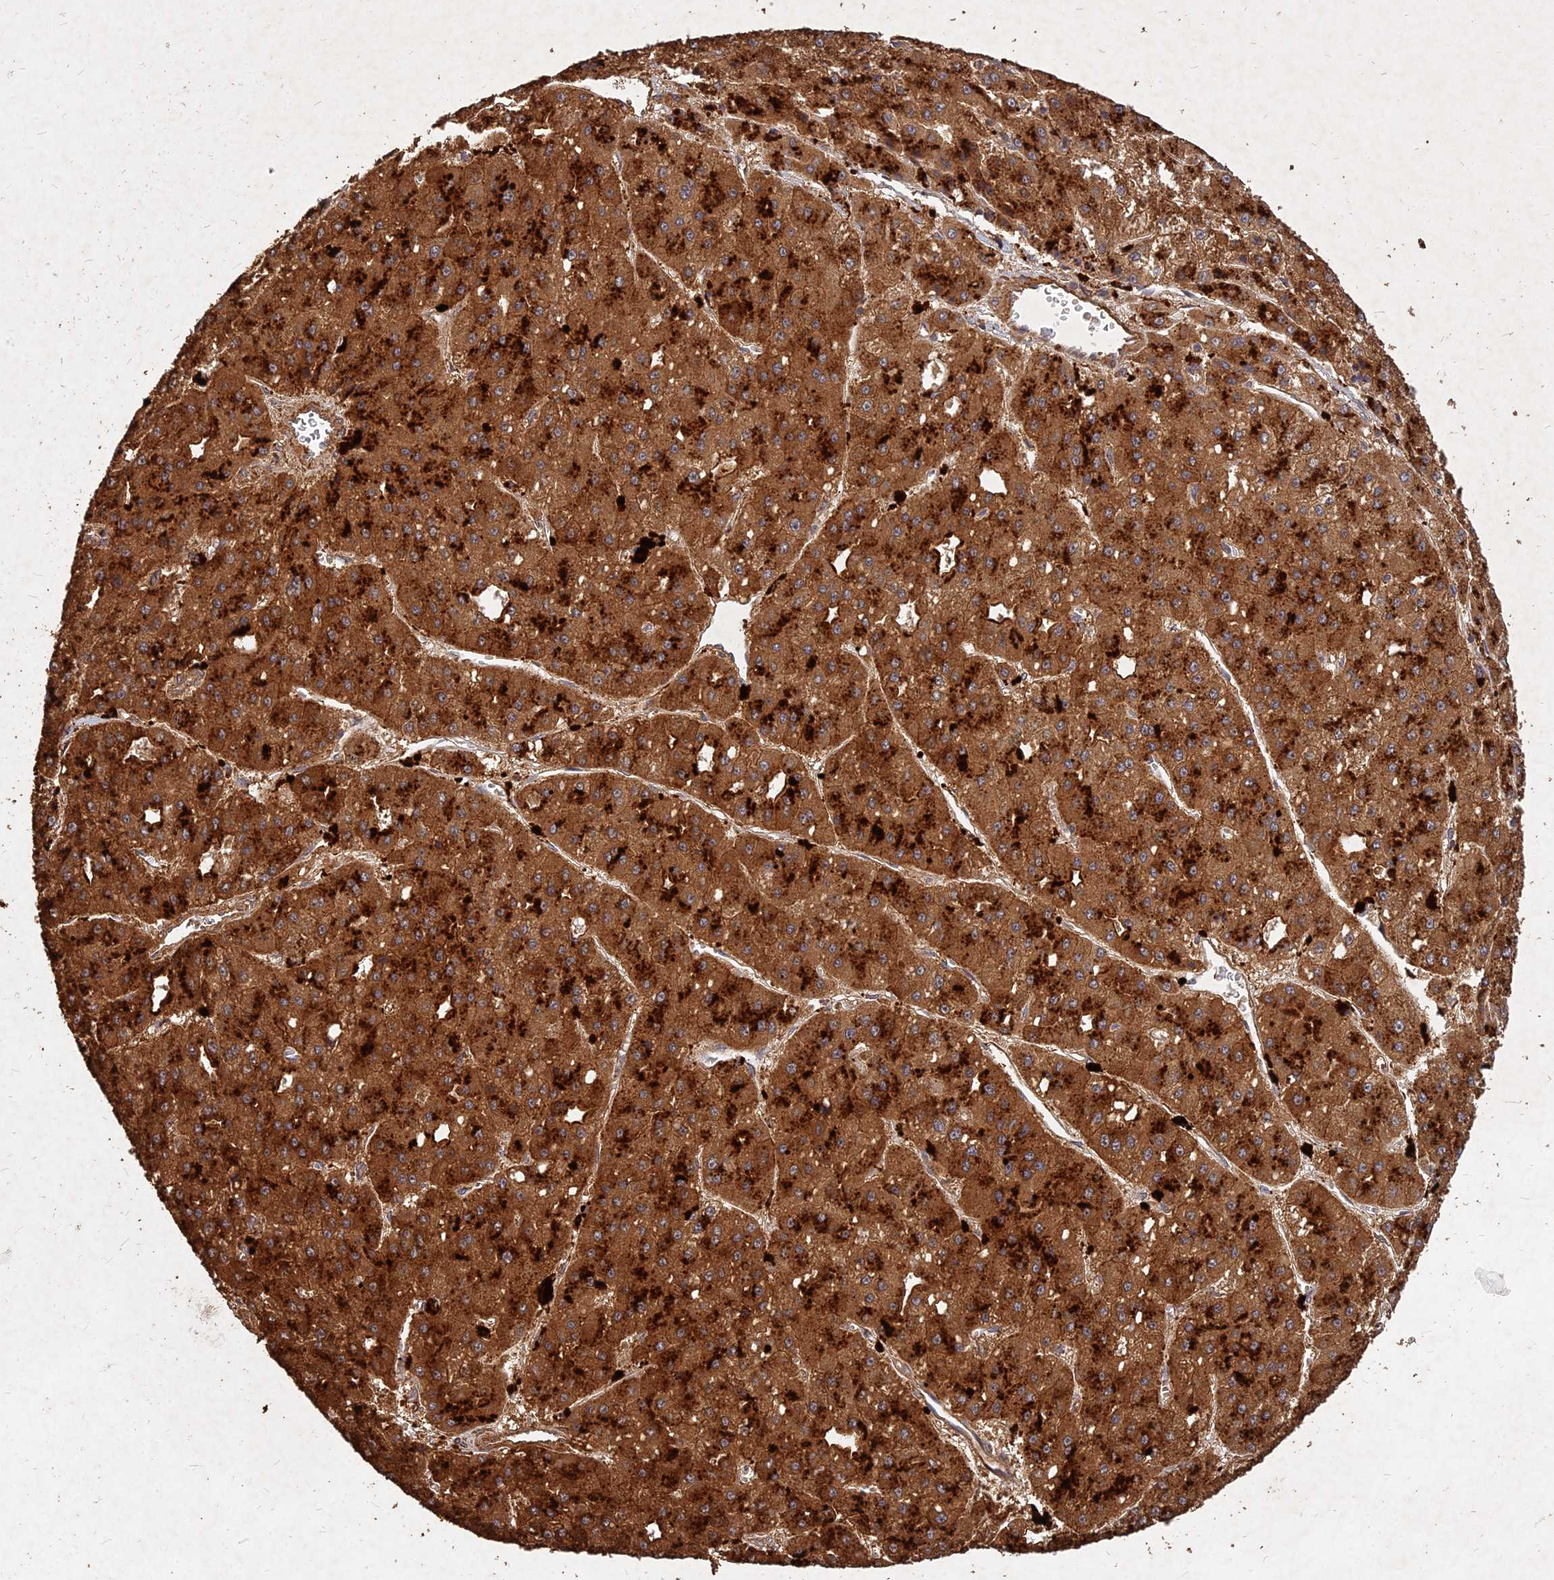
{"staining": {"intensity": "strong", "quantity": ">75%", "location": "cytoplasmic/membranous"}, "tissue": "liver cancer", "cell_type": "Tumor cells", "image_type": "cancer", "snomed": [{"axis": "morphology", "description": "Carcinoma, Hepatocellular, NOS"}, {"axis": "topography", "description": "Liver"}], "caption": "DAB immunohistochemical staining of liver cancer (hepatocellular carcinoma) reveals strong cytoplasmic/membranous protein expression in approximately >75% of tumor cells.", "gene": "UBE2W", "patient": {"sex": "male", "age": 47}}